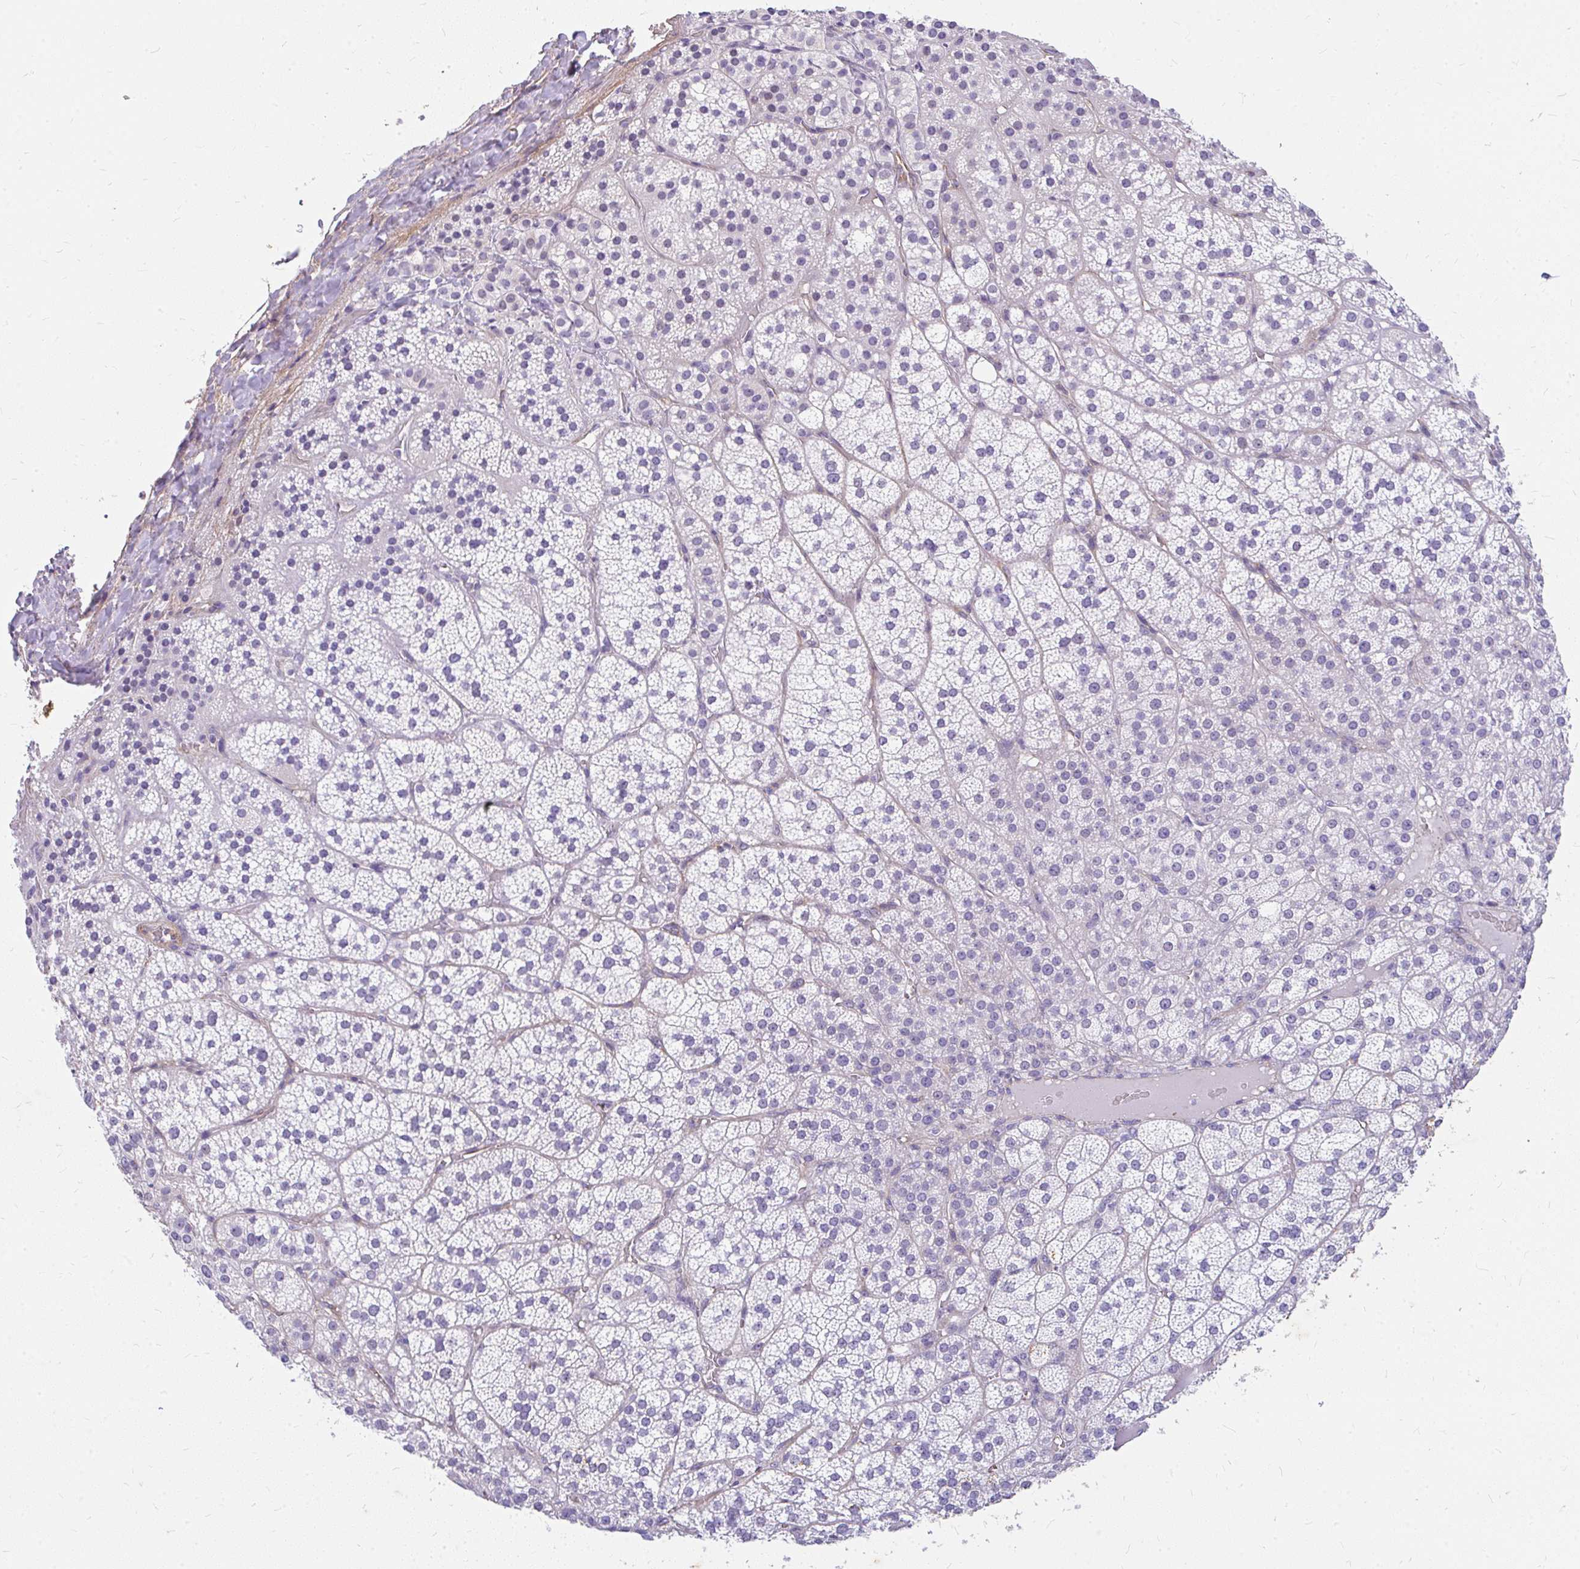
{"staining": {"intensity": "negative", "quantity": "none", "location": "none"}, "tissue": "adrenal gland", "cell_type": "Glandular cells", "image_type": "normal", "snomed": [{"axis": "morphology", "description": "Normal tissue, NOS"}, {"axis": "topography", "description": "Adrenal gland"}], "caption": "DAB immunohistochemical staining of unremarkable adrenal gland reveals no significant positivity in glandular cells. The staining is performed using DAB brown chromogen with nuclei counter-stained in using hematoxylin.", "gene": "FAM83C", "patient": {"sex": "female", "age": 60}}